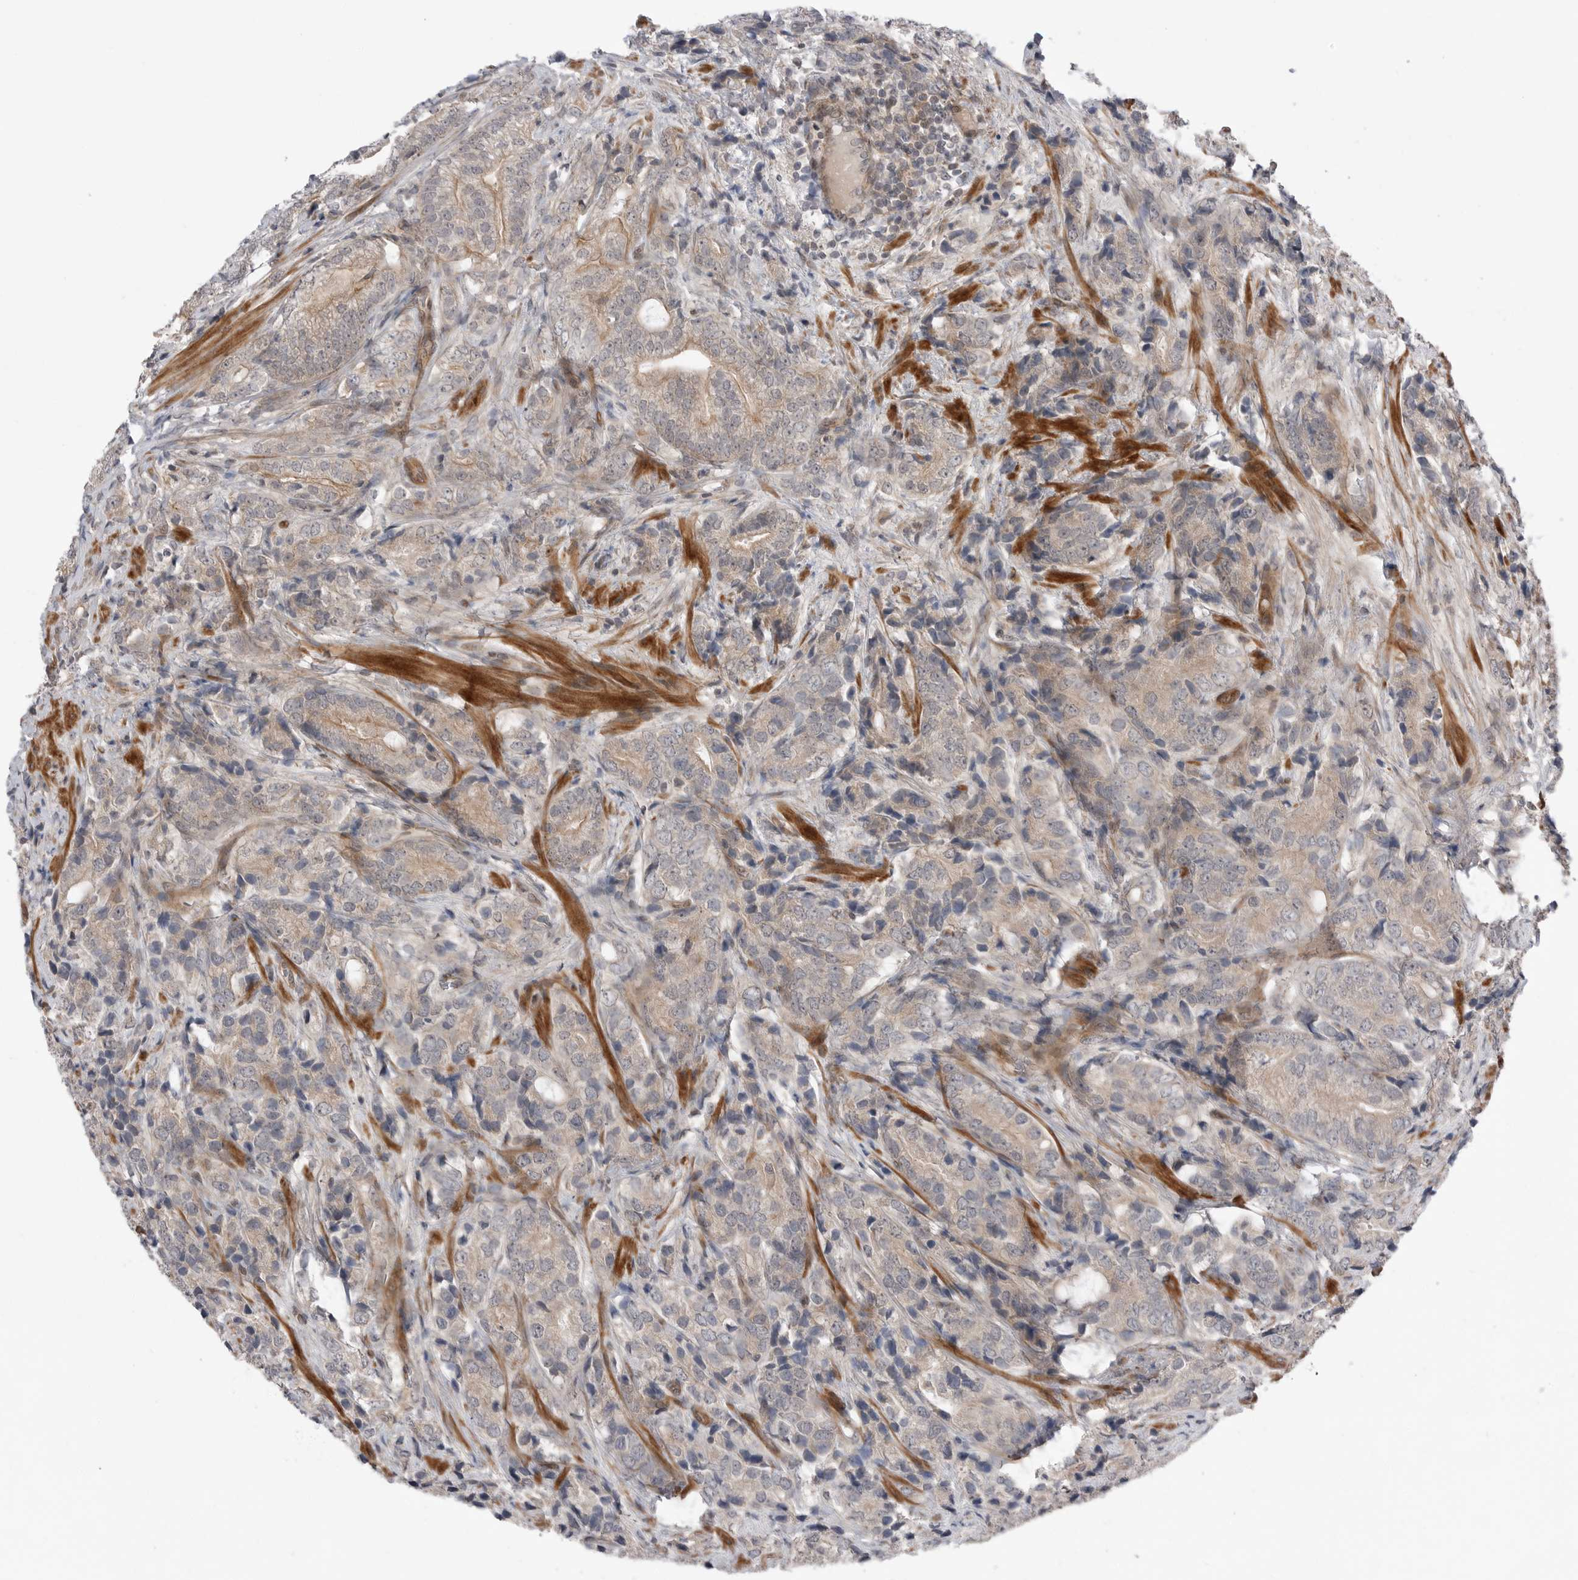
{"staining": {"intensity": "weak", "quantity": "<25%", "location": "cytoplasmic/membranous"}, "tissue": "prostate cancer", "cell_type": "Tumor cells", "image_type": "cancer", "snomed": [{"axis": "morphology", "description": "Adenocarcinoma, High grade"}, {"axis": "topography", "description": "Prostate"}], "caption": "Protein analysis of prostate adenocarcinoma (high-grade) reveals no significant positivity in tumor cells.", "gene": "PEAK1", "patient": {"sex": "male", "age": 57}}